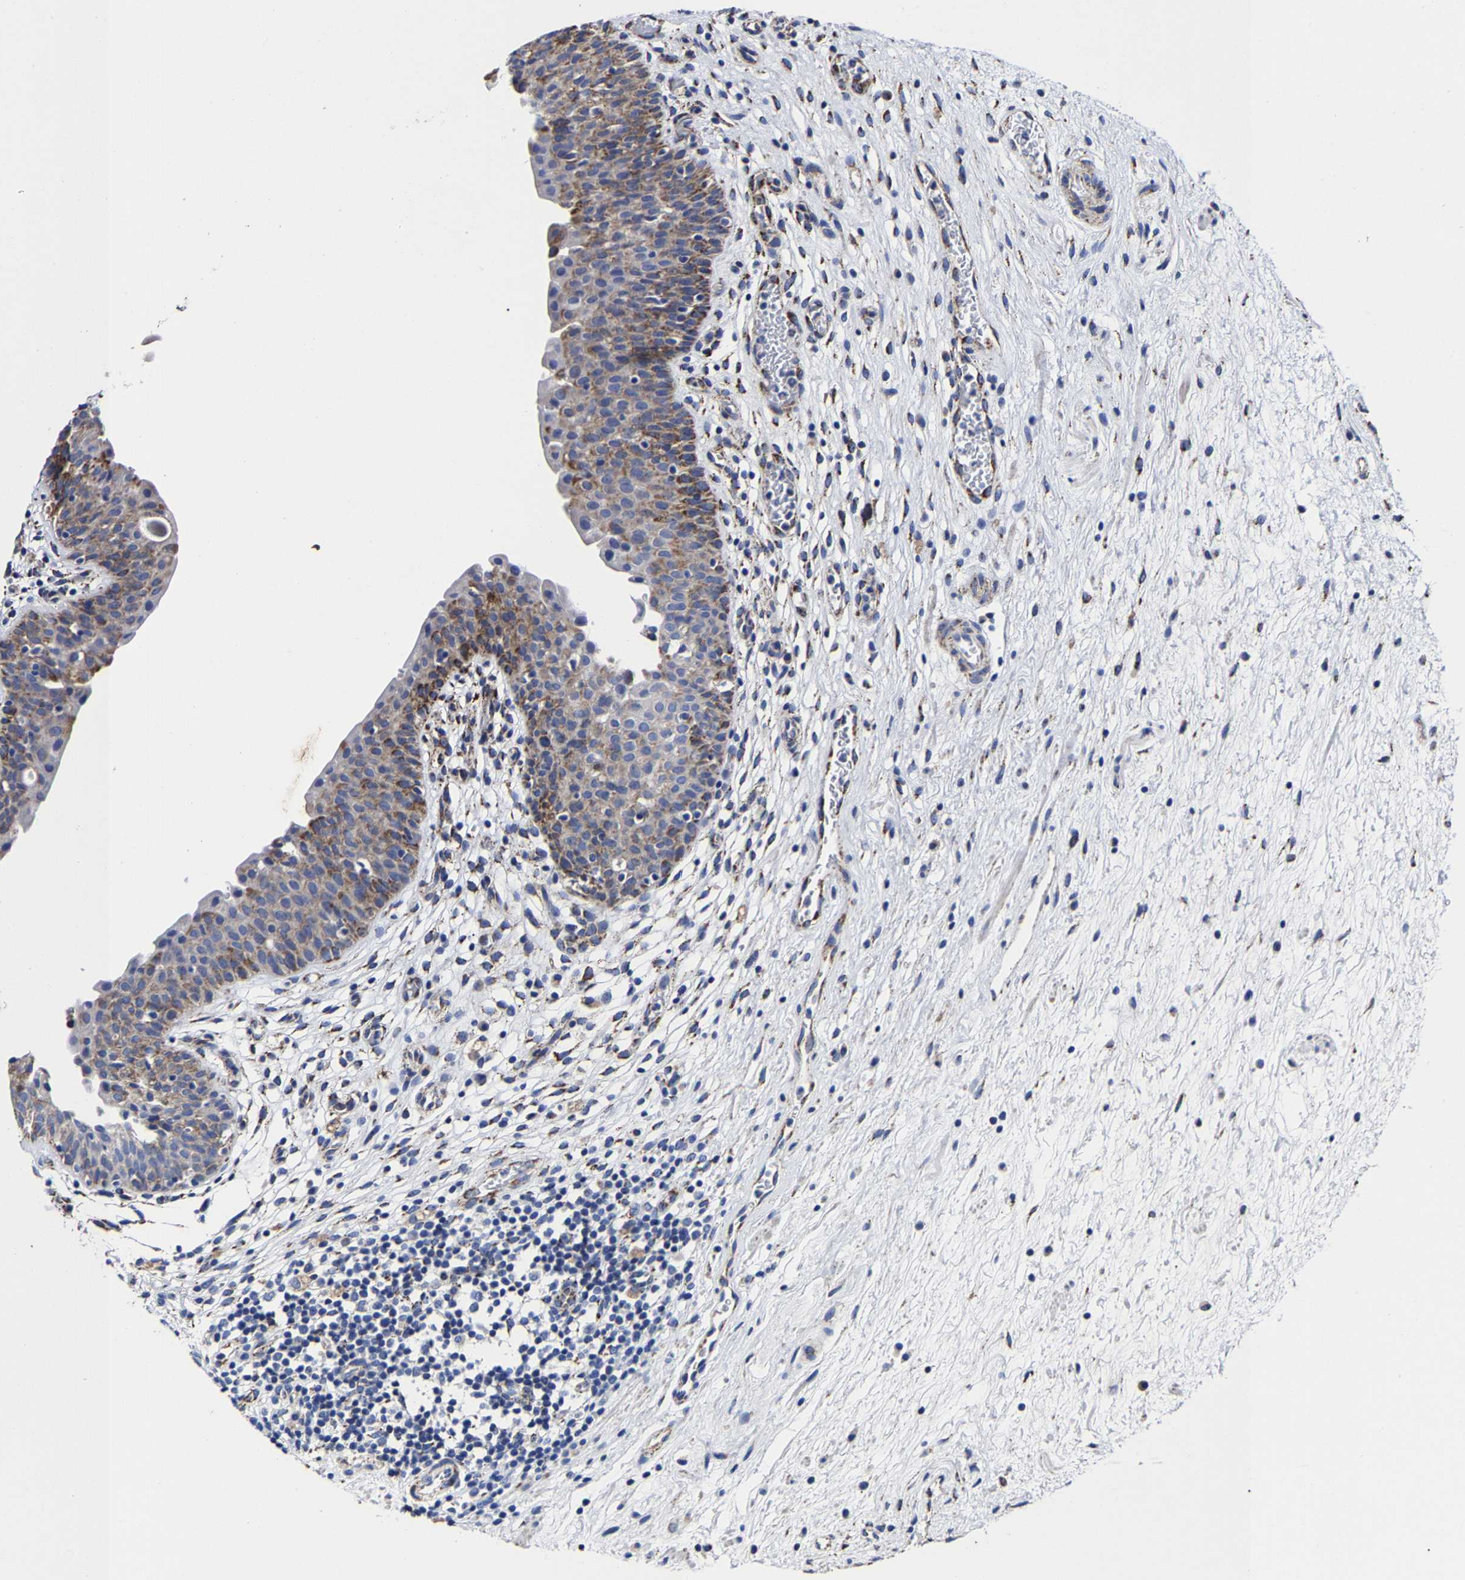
{"staining": {"intensity": "moderate", "quantity": ">75%", "location": "cytoplasmic/membranous"}, "tissue": "urinary bladder", "cell_type": "Urothelial cells", "image_type": "normal", "snomed": [{"axis": "morphology", "description": "Normal tissue, NOS"}, {"axis": "topography", "description": "Urinary bladder"}], "caption": "Protein expression analysis of normal urinary bladder displays moderate cytoplasmic/membranous staining in approximately >75% of urothelial cells. The protein of interest is shown in brown color, while the nuclei are stained blue.", "gene": "AASS", "patient": {"sex": "male", "age": 37}}